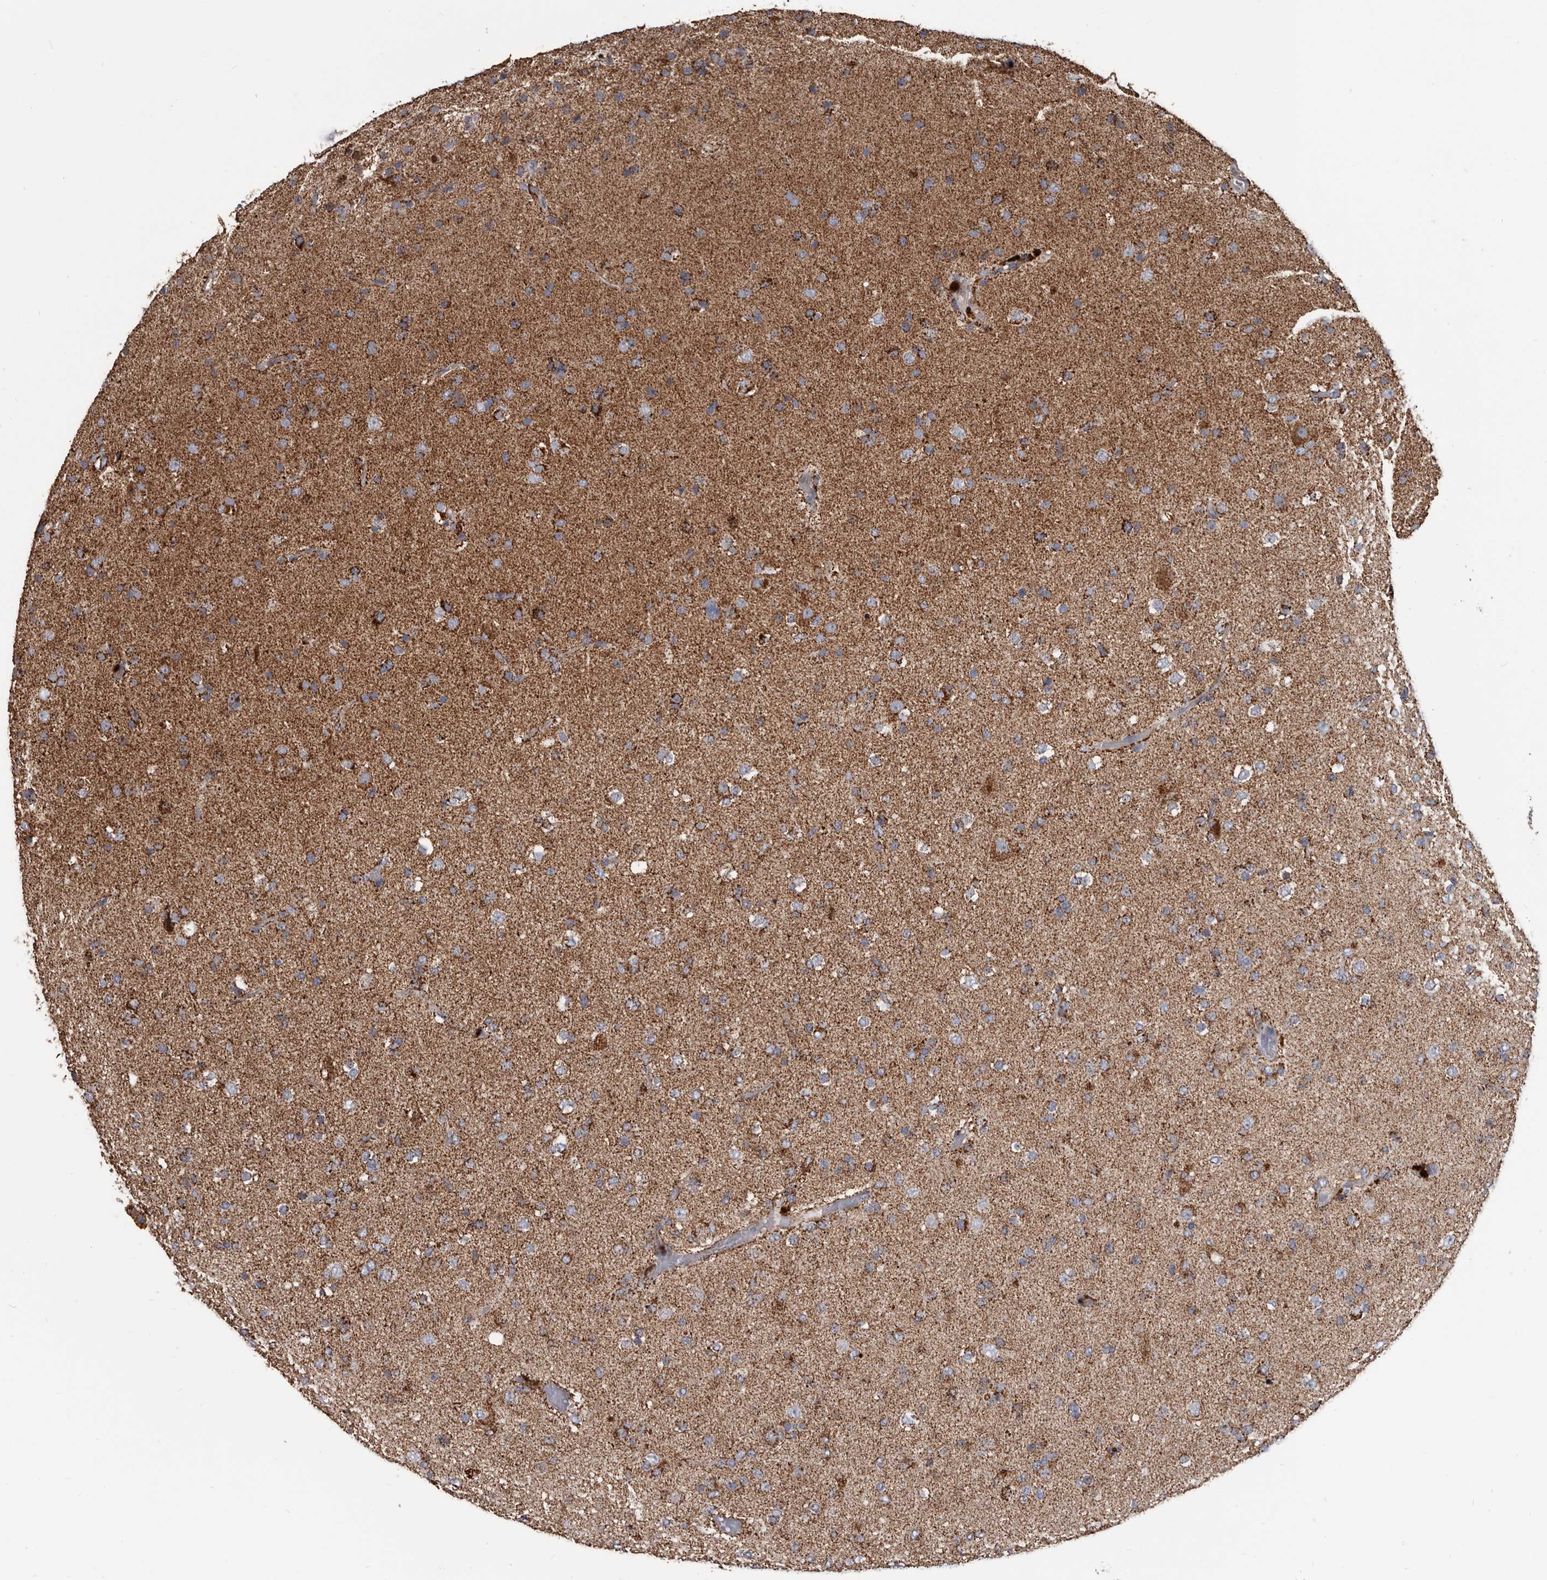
{"staining": {"intensity": "moderate", "quantity": ">75%", "location": "cytoplasmic/membranous"}, "tissue": "glioma", "cell_type": "Tumor cells", "image_type": "cancer", "snomed": [{"axis": "morphology", "description": "Glioma, malignant, Low grade"}, {"axis": "topography", "description": "Brain"}], "caption": "Malignant glioma (low-grade) stained with a protein marker displays moderate staining in tumor cells.", "gene": "ALDH5A1", "patient": {"sex": "male", "age": 65}}